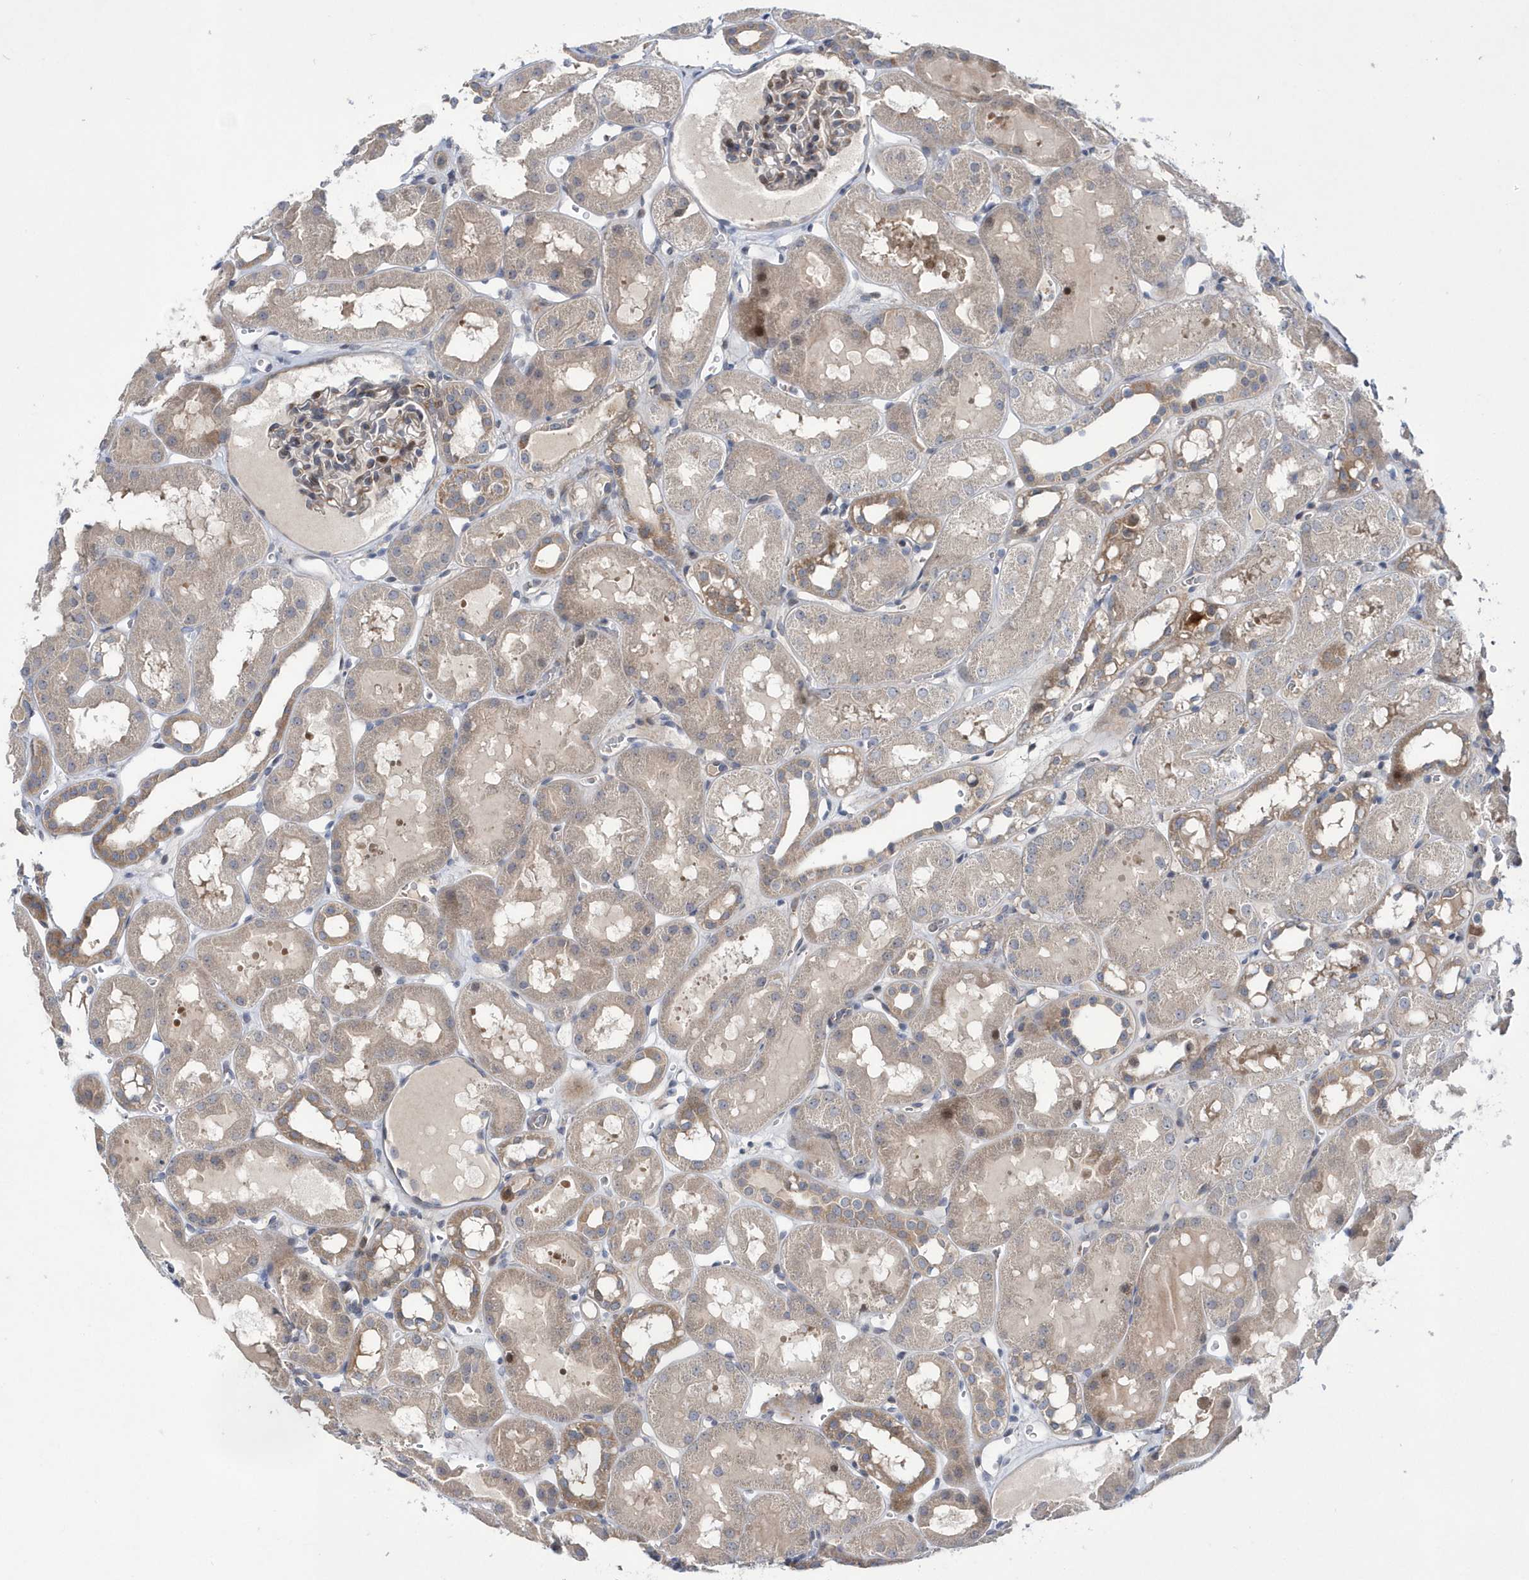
{"staining": {"intensity": "moderate", "quantity": "<25%", "location": "cytoplasmic/membranous,nuclear"}, "tissue": "kidney", "cell_type": "Cells in glomeruli", "image_type": "normal", "snomed": [{"axis": "morphology", "description": "Normal tissue, NOS"}, {"axis": "topography", "description": "Kidney"}, {"axis": "topography", "description": "Urinary bladder"}], "caption": "DAB (3,3'-diaminobenzidine) immunohistochemical staining of benign human kidney demonstrates moderate cytoplasmic/membranous,nuclear protein staining in approximately <25% of cells in glomeruli. The staining was performed using DAB (3,3'-diaminobenzidine) to visualize the protein expression in brown, while the nuclei were stained in blue with hematoxylin (Magnification: 20x).", "gene": "DSPP", "patient": {"sex": "male", "age": 16}}